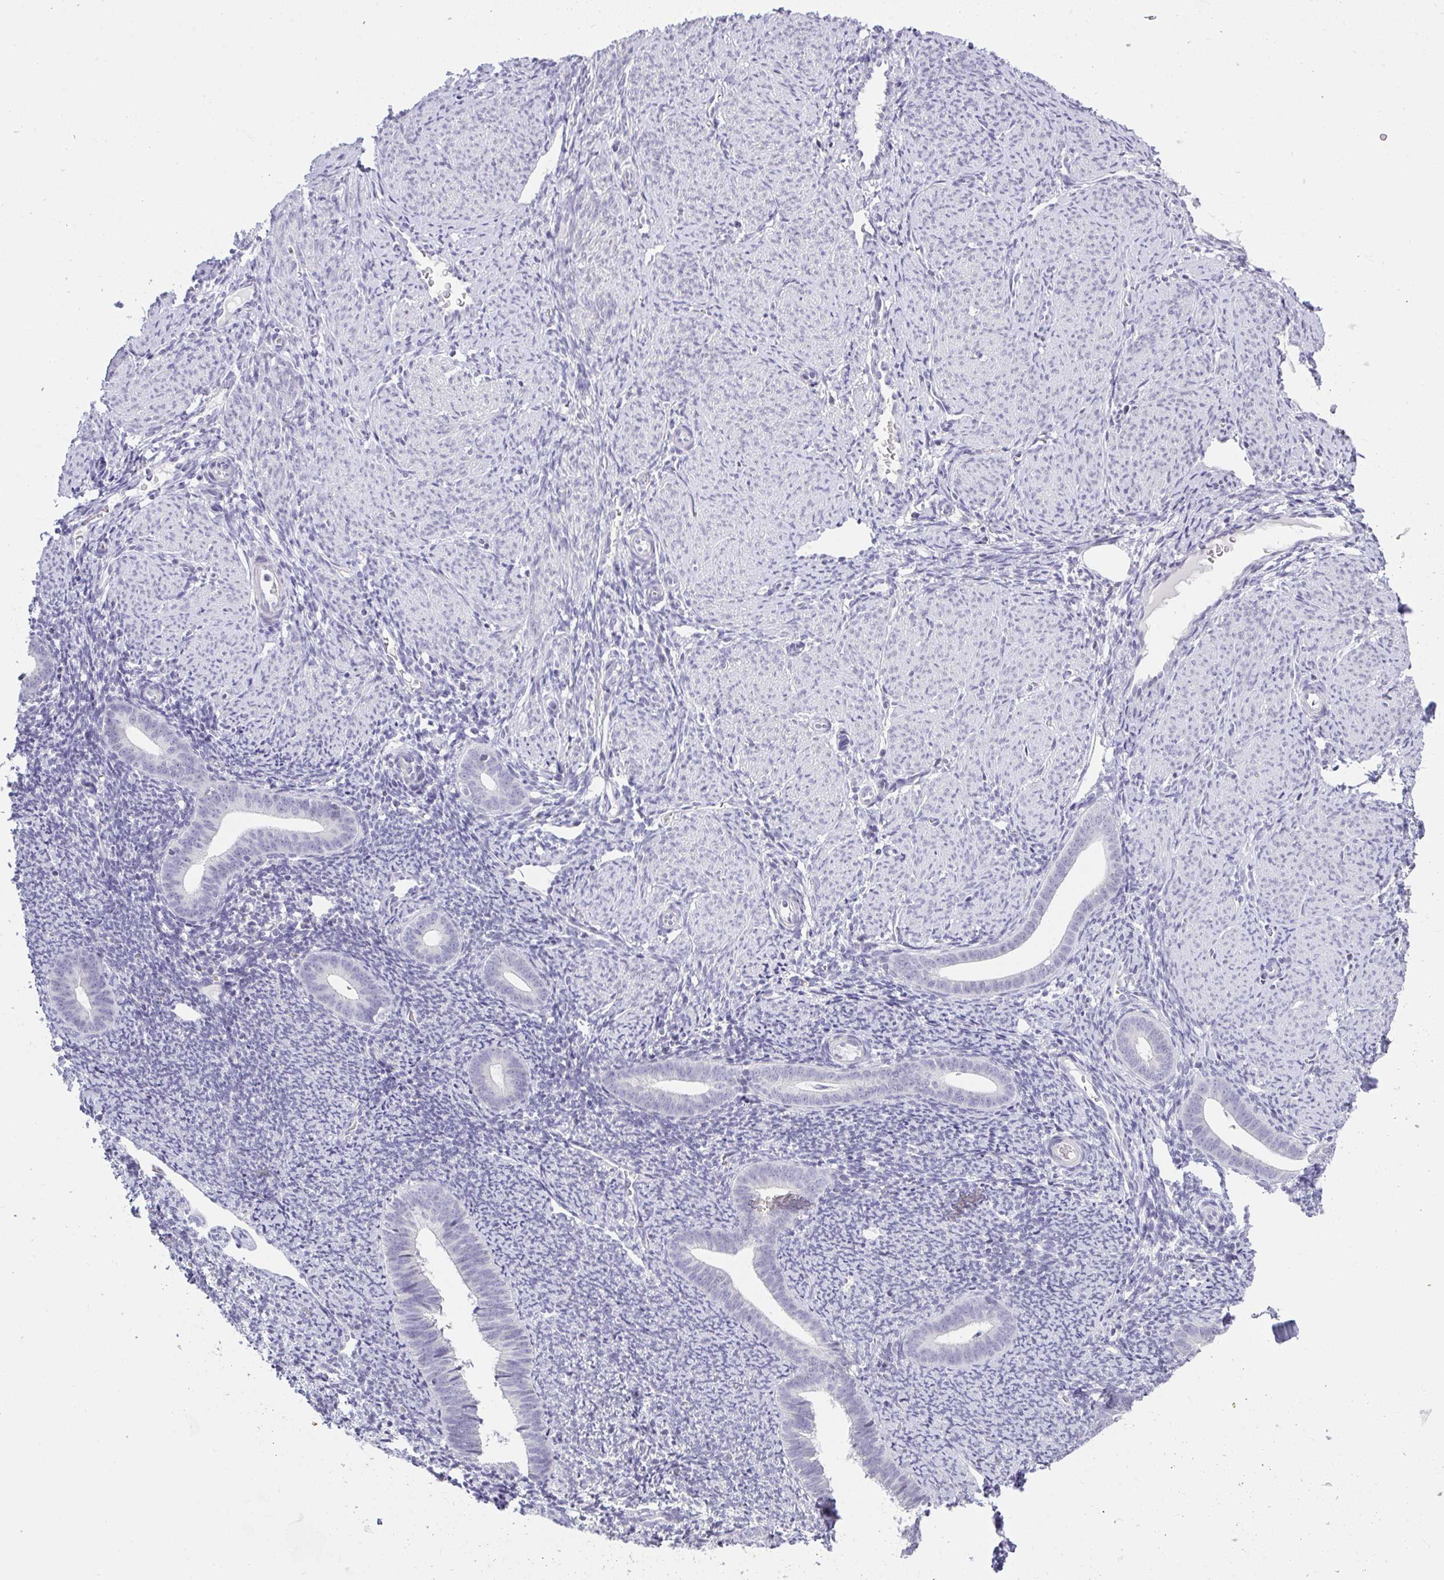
{"staining": {"intensity": "negative", "quantity": "none", "location": "none"}, "tissue": "endometrium", "cell_type": "Cells in endometrial stroma", "image_type": "normal", "snomed": [{"axis": "morphology", "description": "Normal tissue, NOS"}, {"axis": "topography", "description": "Endometrium"}], "caption": "A histopathology image of endometrium stained for a protein exhibits no brown staining in cells in endometrial stroma. The staining is performed using DAB brown chromogen with nuclei counter-stained in using hematoxylin.", "gene": "CACNA1S", "patient": {"sex": "female", "age": 39}}